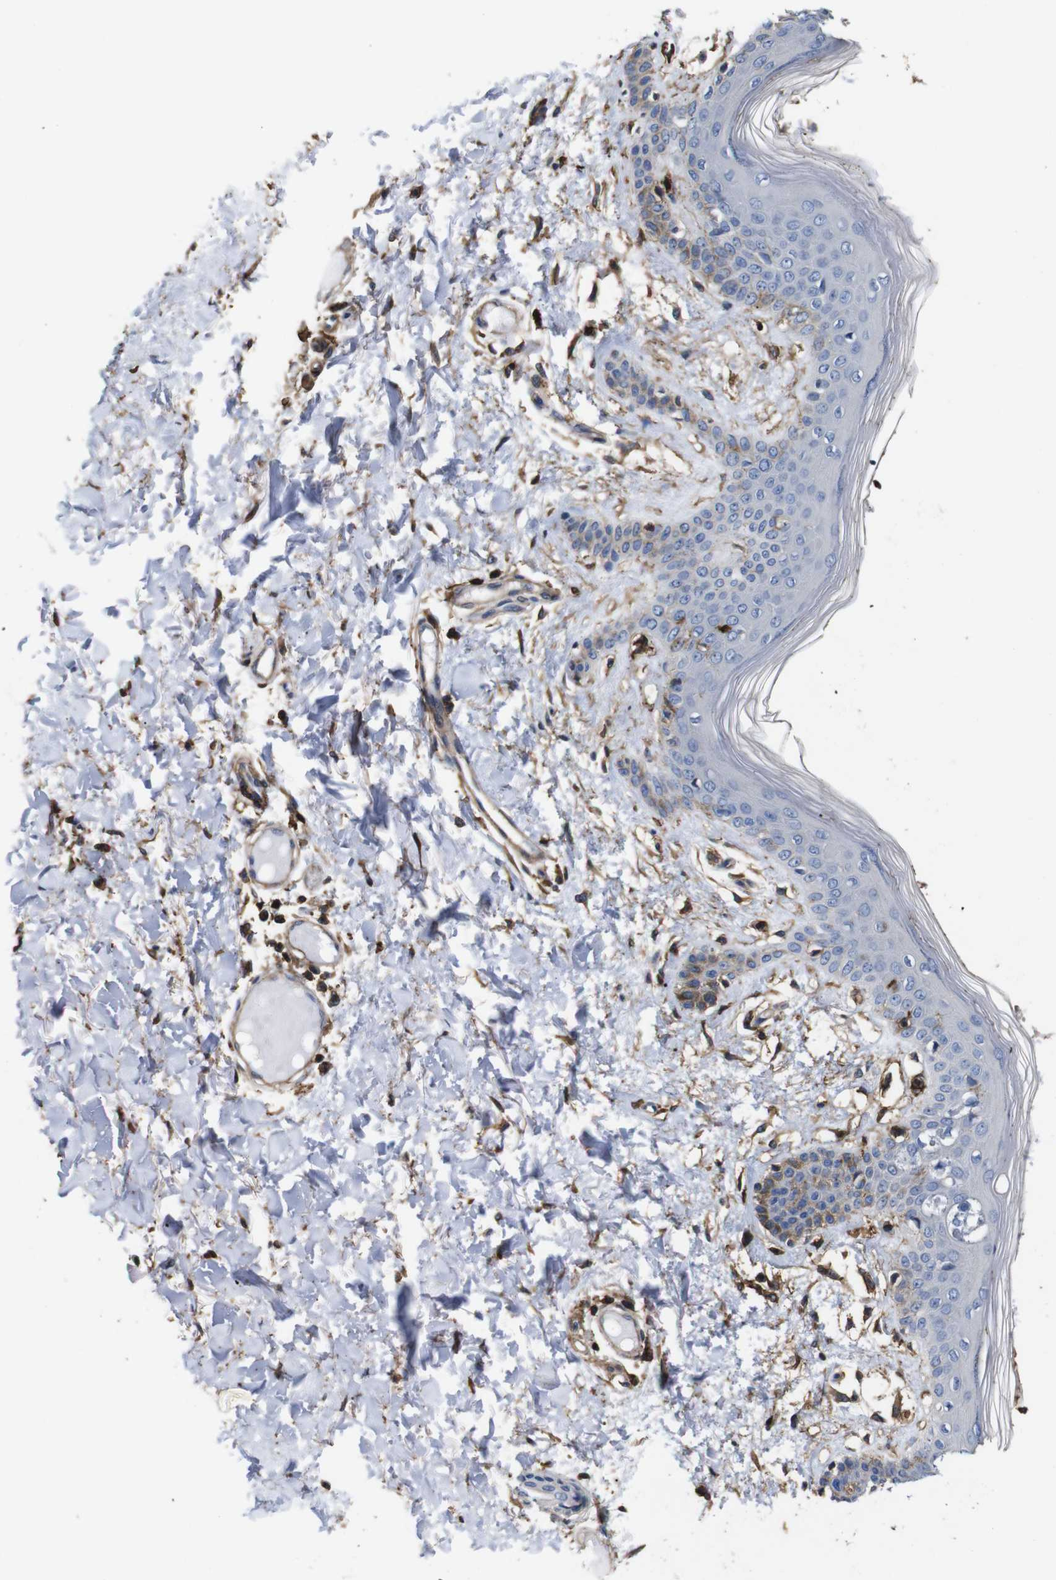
{"staining": {"intensity": "moderate", "quantity": ">75%", "location": "cytoplasmic/membranous"}, "tissue": "skin", "cell_type": "Fibroblasts", "image_type": "normal", "snomed": [{"axis": "morphology", "description": "Normal tissue, NOS"}, {"axis": "topography", "description": "Skin"}], "caption": "IHC of benign human skin displays medium levels of moderate cytoplasmic/membranous staining in about >75% of fibroblasts.", "gene": "PI4KA", "patient": {"sex": "male", "age": 53}}